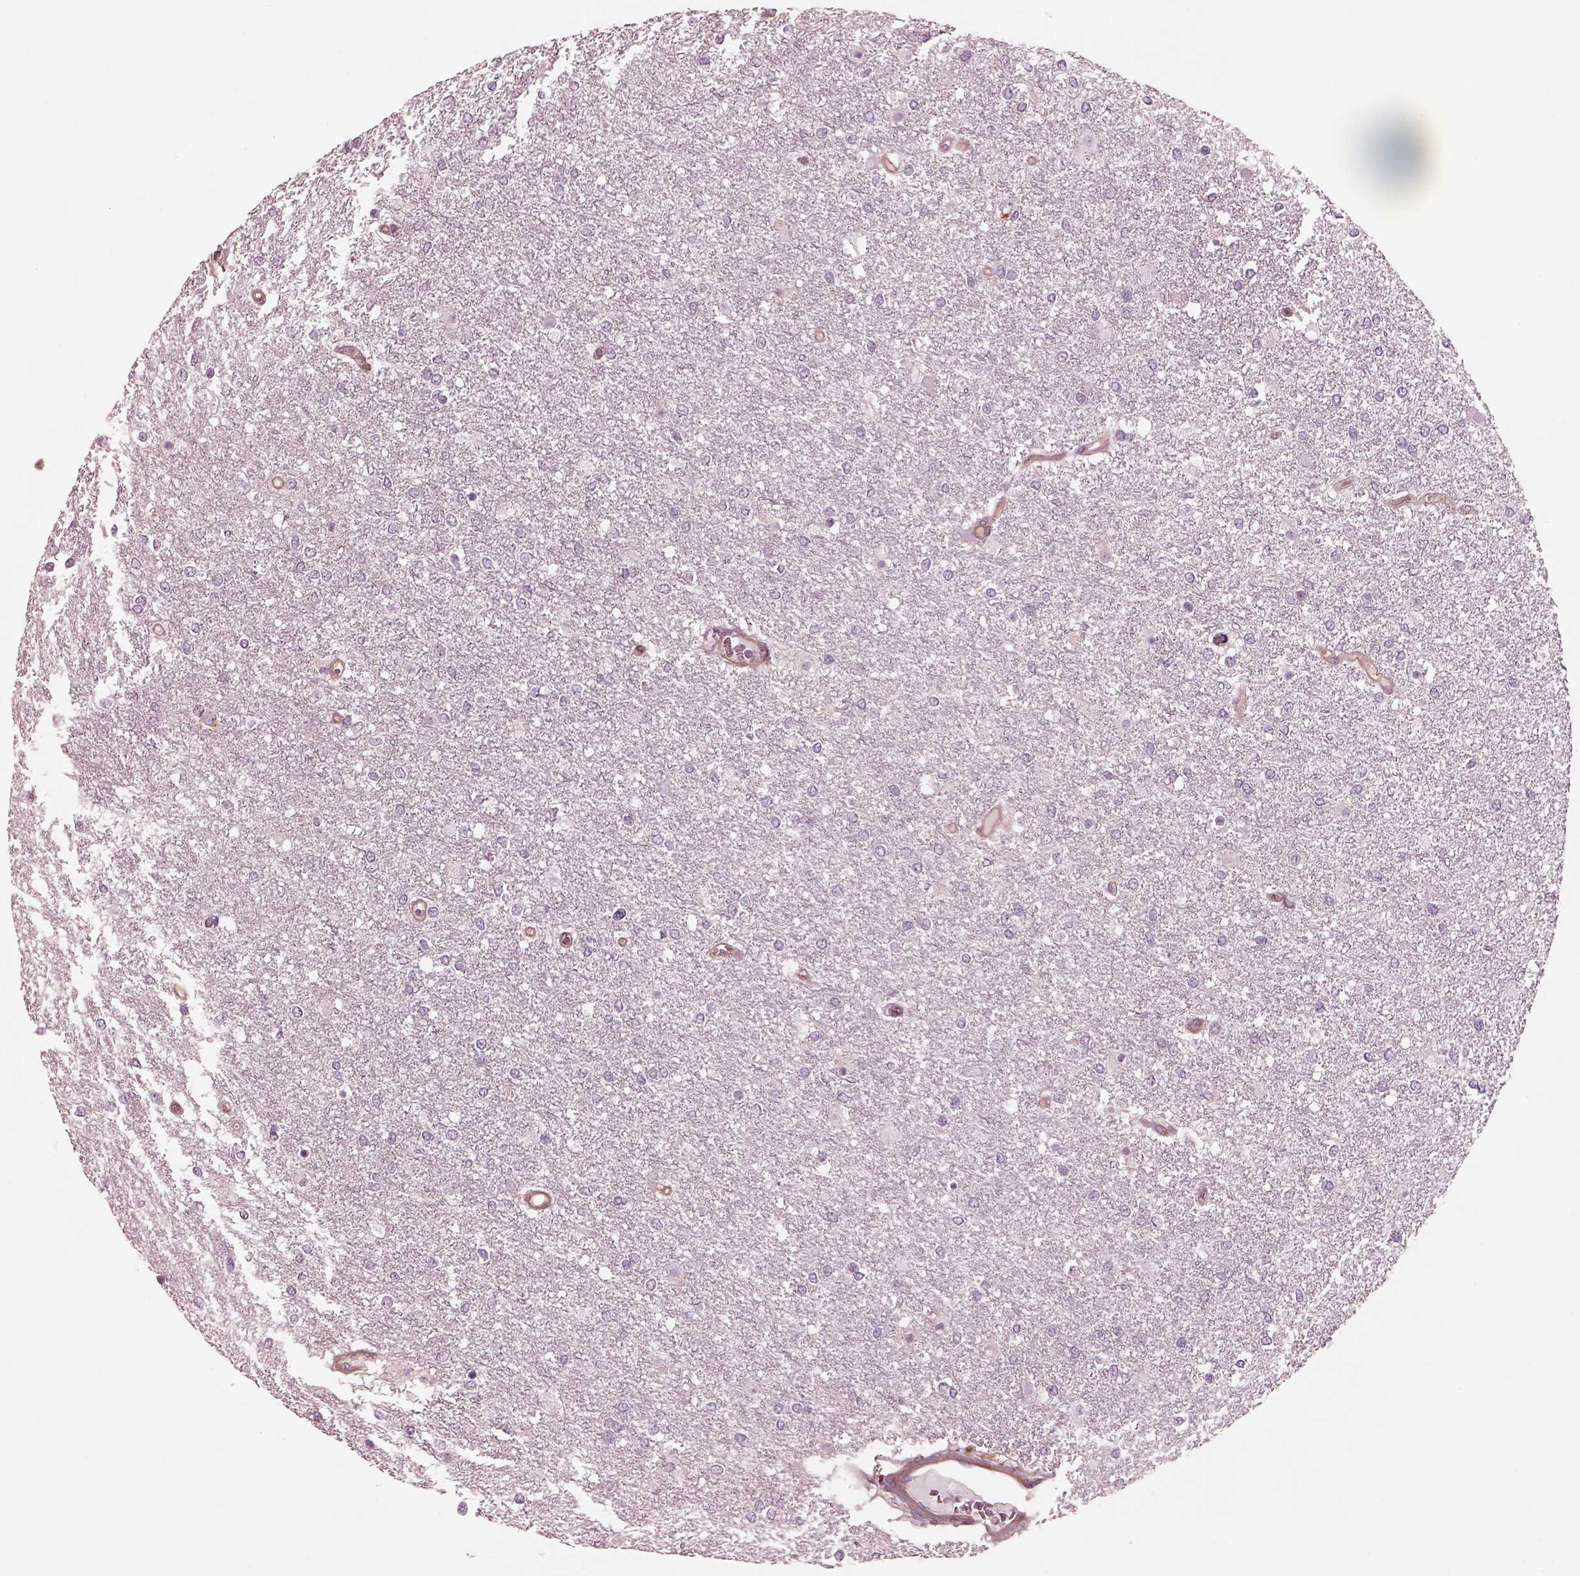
{"staining": {"intensity": "negative", "quantity": "none", "location": "none"}, "tissue": "glioma", "cell_type": "Tumor cells", "image_type": "cancer", "snomed": [{"axis": "morphology", "description": "Glioma, malignant, High grade"}, {"axis": "topography", "description": "Brain"}], "caption": "DAB (3,3'-diaminobenzidine) immunohistochemical staining of malignant high-grade glioma exhibits no significant staining in tumor cells.", "gene": "ELAPOR1", "patient": {"sex": "female", "age": 61}}